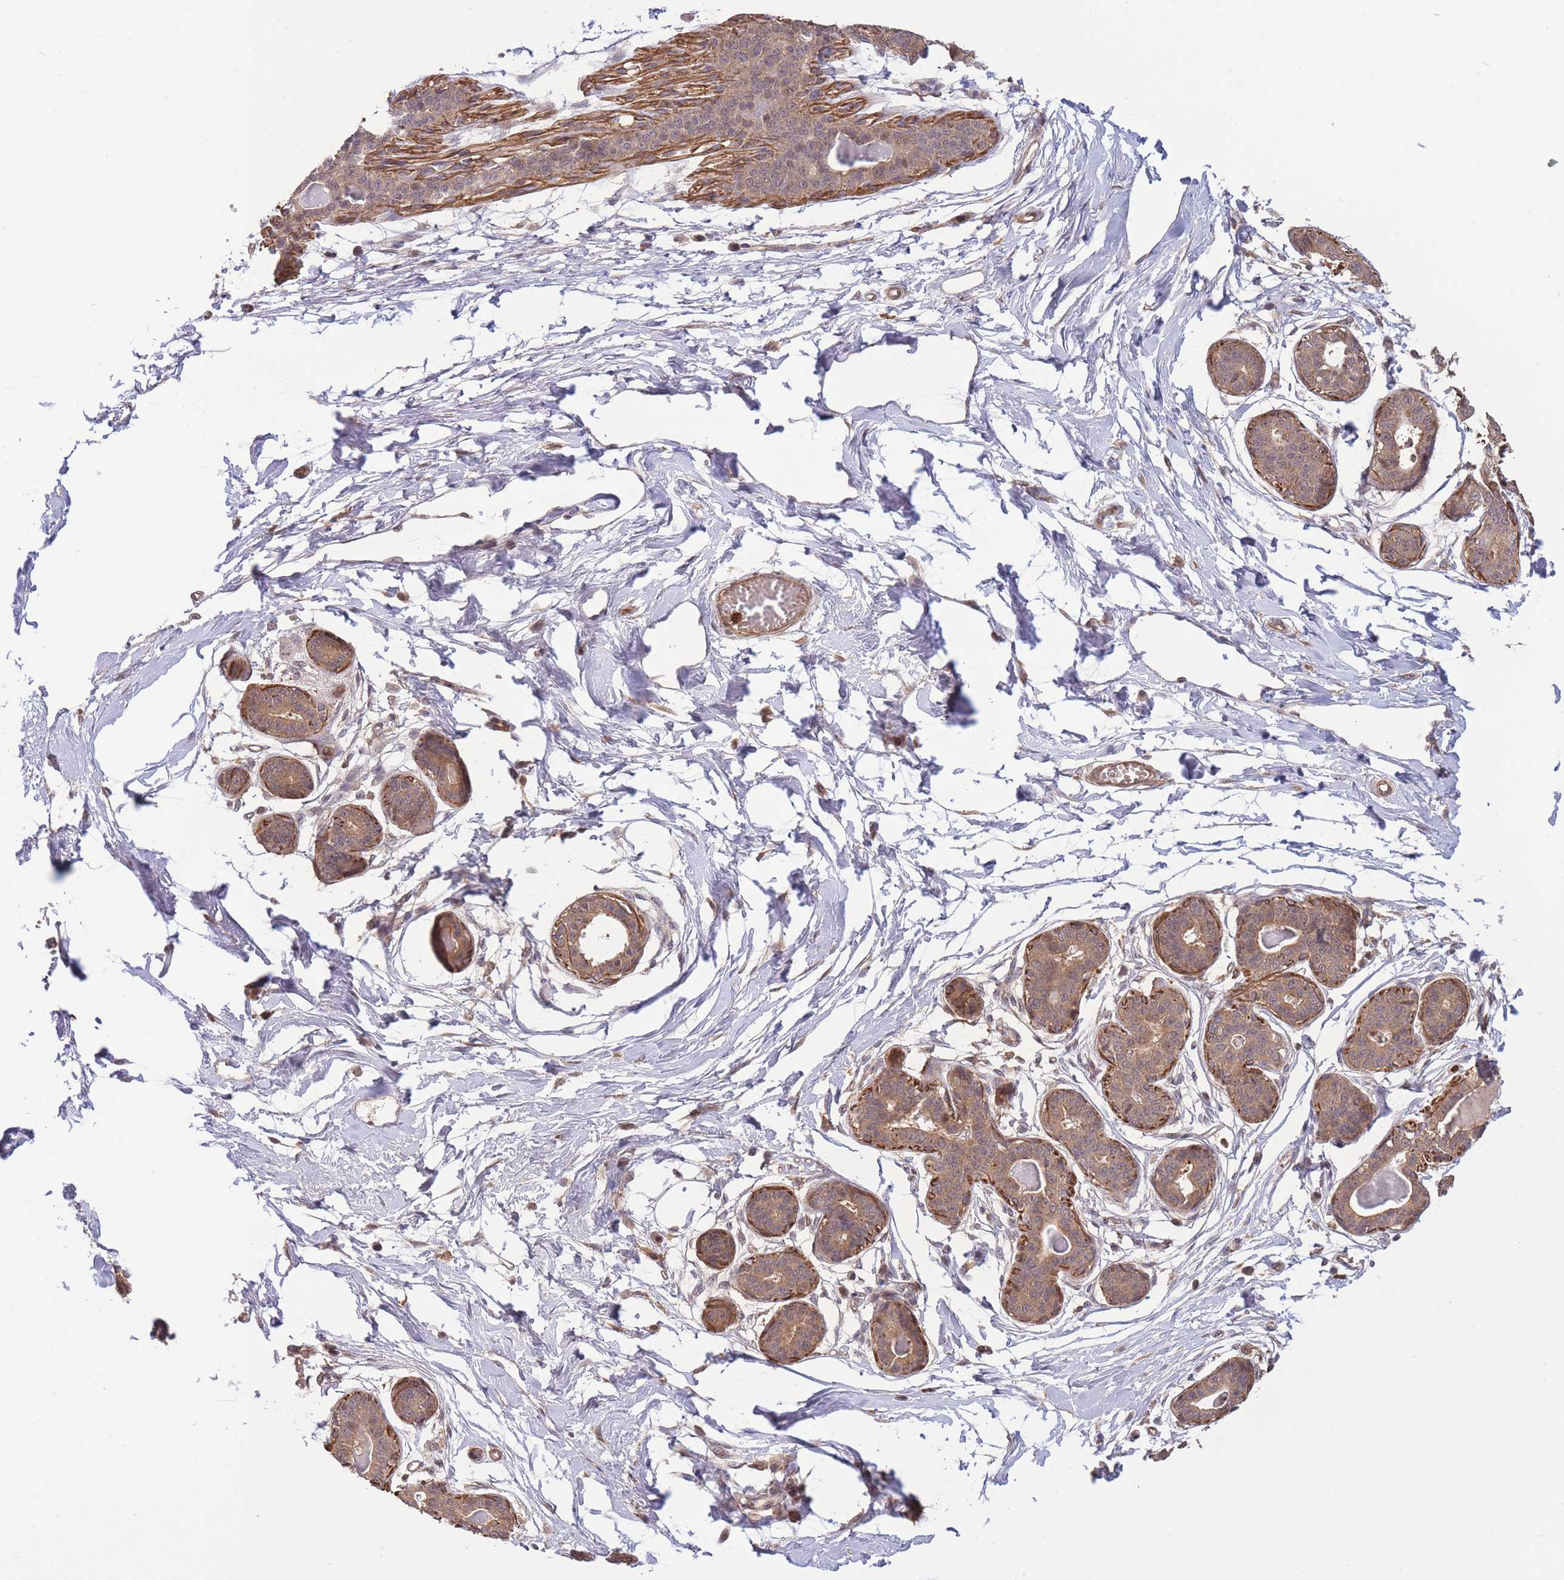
{"staining": {"intensity": "moderate", "quantity": ">75%", "location": "cytoplasmic/membranous"}, "tissue": "breast", "cell_type": "Adipocytes", "image_type": "normal", "snomed": [{"axis": "morphology", "description": "Normal tissue, NOS"}, {"axis": "topography", "description": "Breast"}], "caption": "Protein staining of unremarkable breast exhibits moderate cytoplasmic/membranous expression in approximately >75% of adipocytes.", "gene": "ZNF304", "patient": {"sex": "female", "age": 45}}